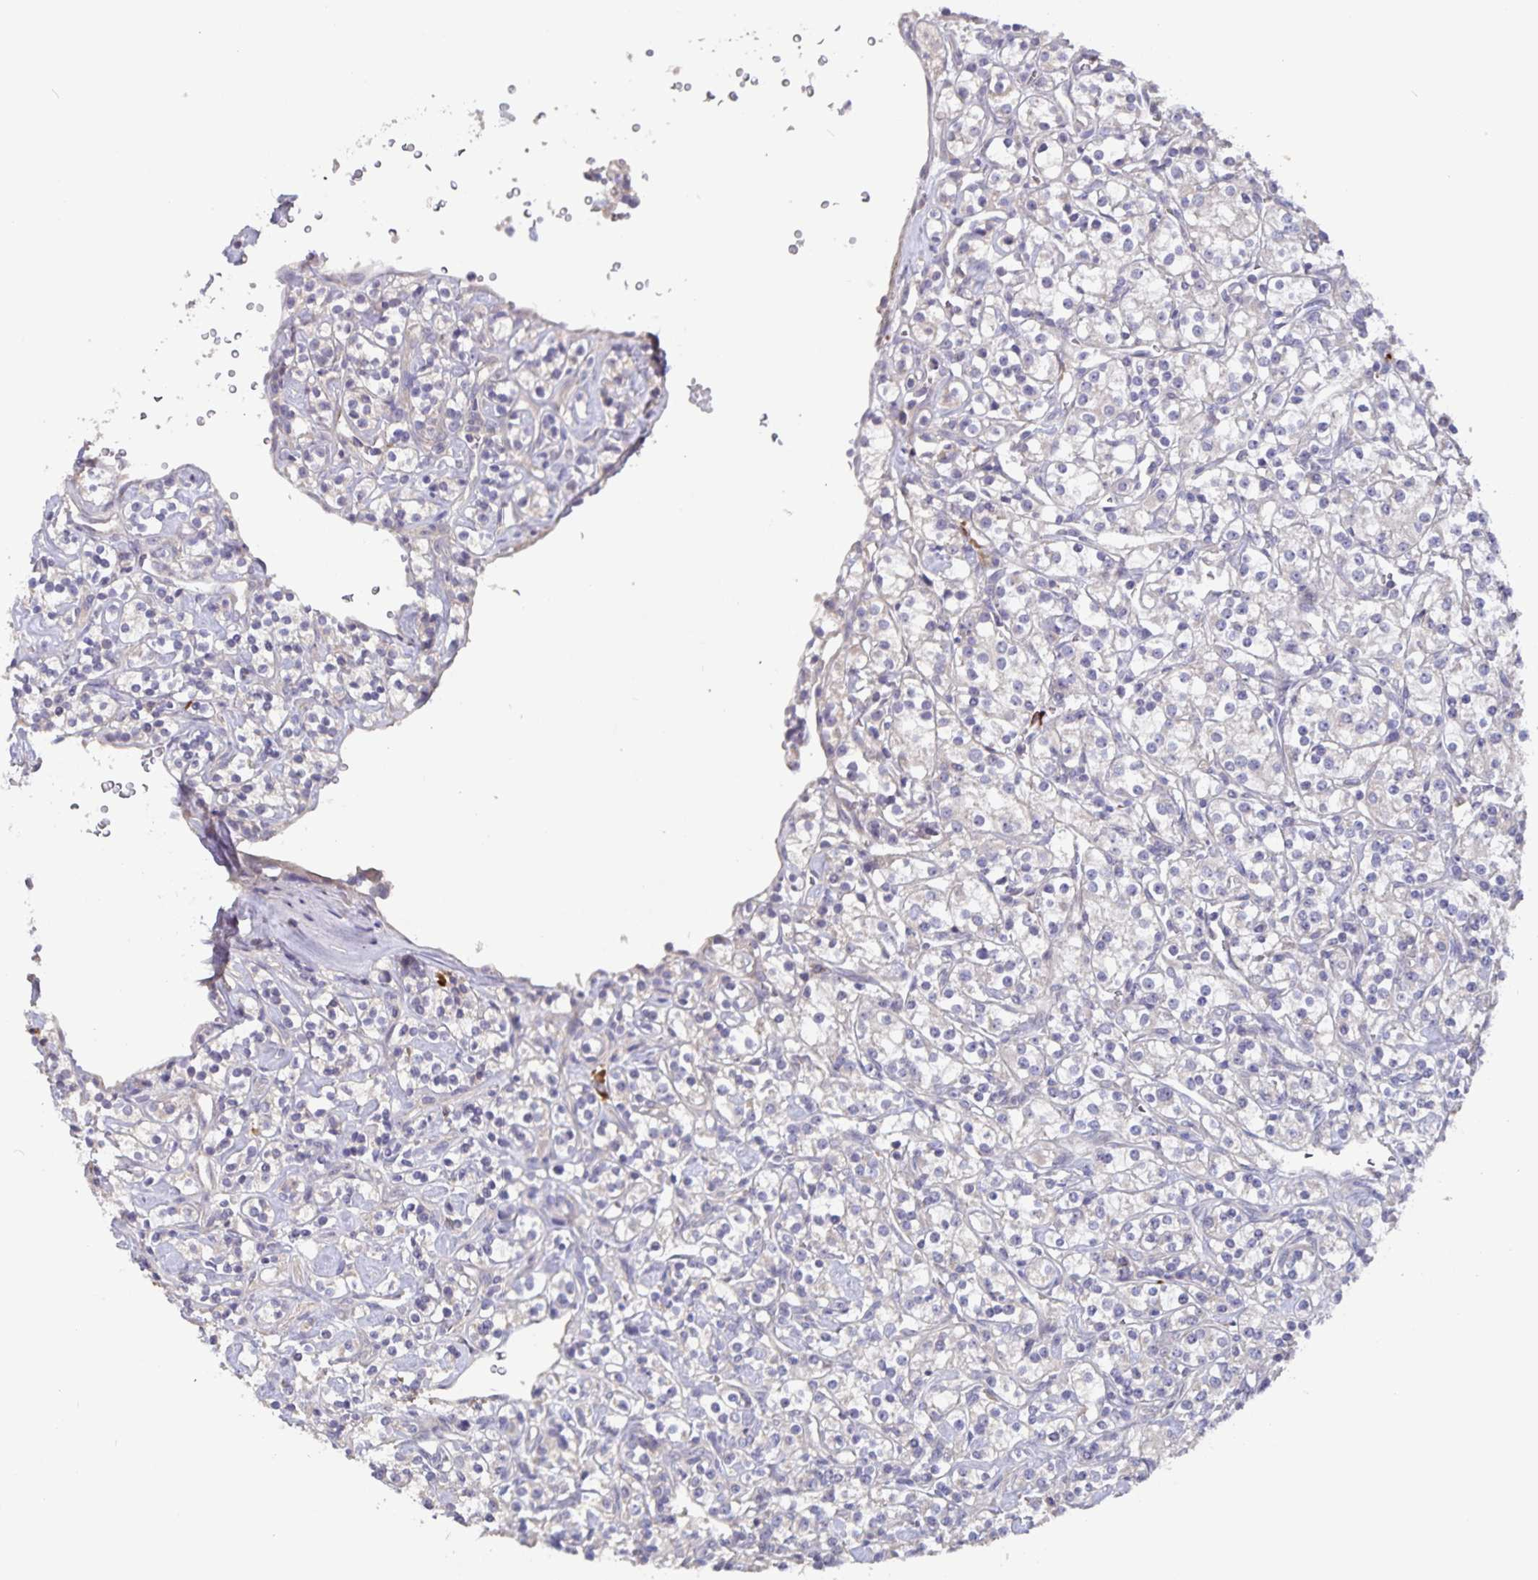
{"staining": {"intensity": "negative", "quantity": "none", "location": "none"}, "tissue": "renal cancer", "cell_type": "Tumor cells", "image_type": "cancer", "snomed": [{"axis": "morphology", "description": "Adenocarcinoma, NOS"}, {"axis": "topography", "description": "Kidney"}], "caption": "Human renal cancer stained for a protein using immunohistochemistry exhibits no positivity in tumor cells.", "gene": "FBXL16", "patient": {"sex": "male", "age": 77}}